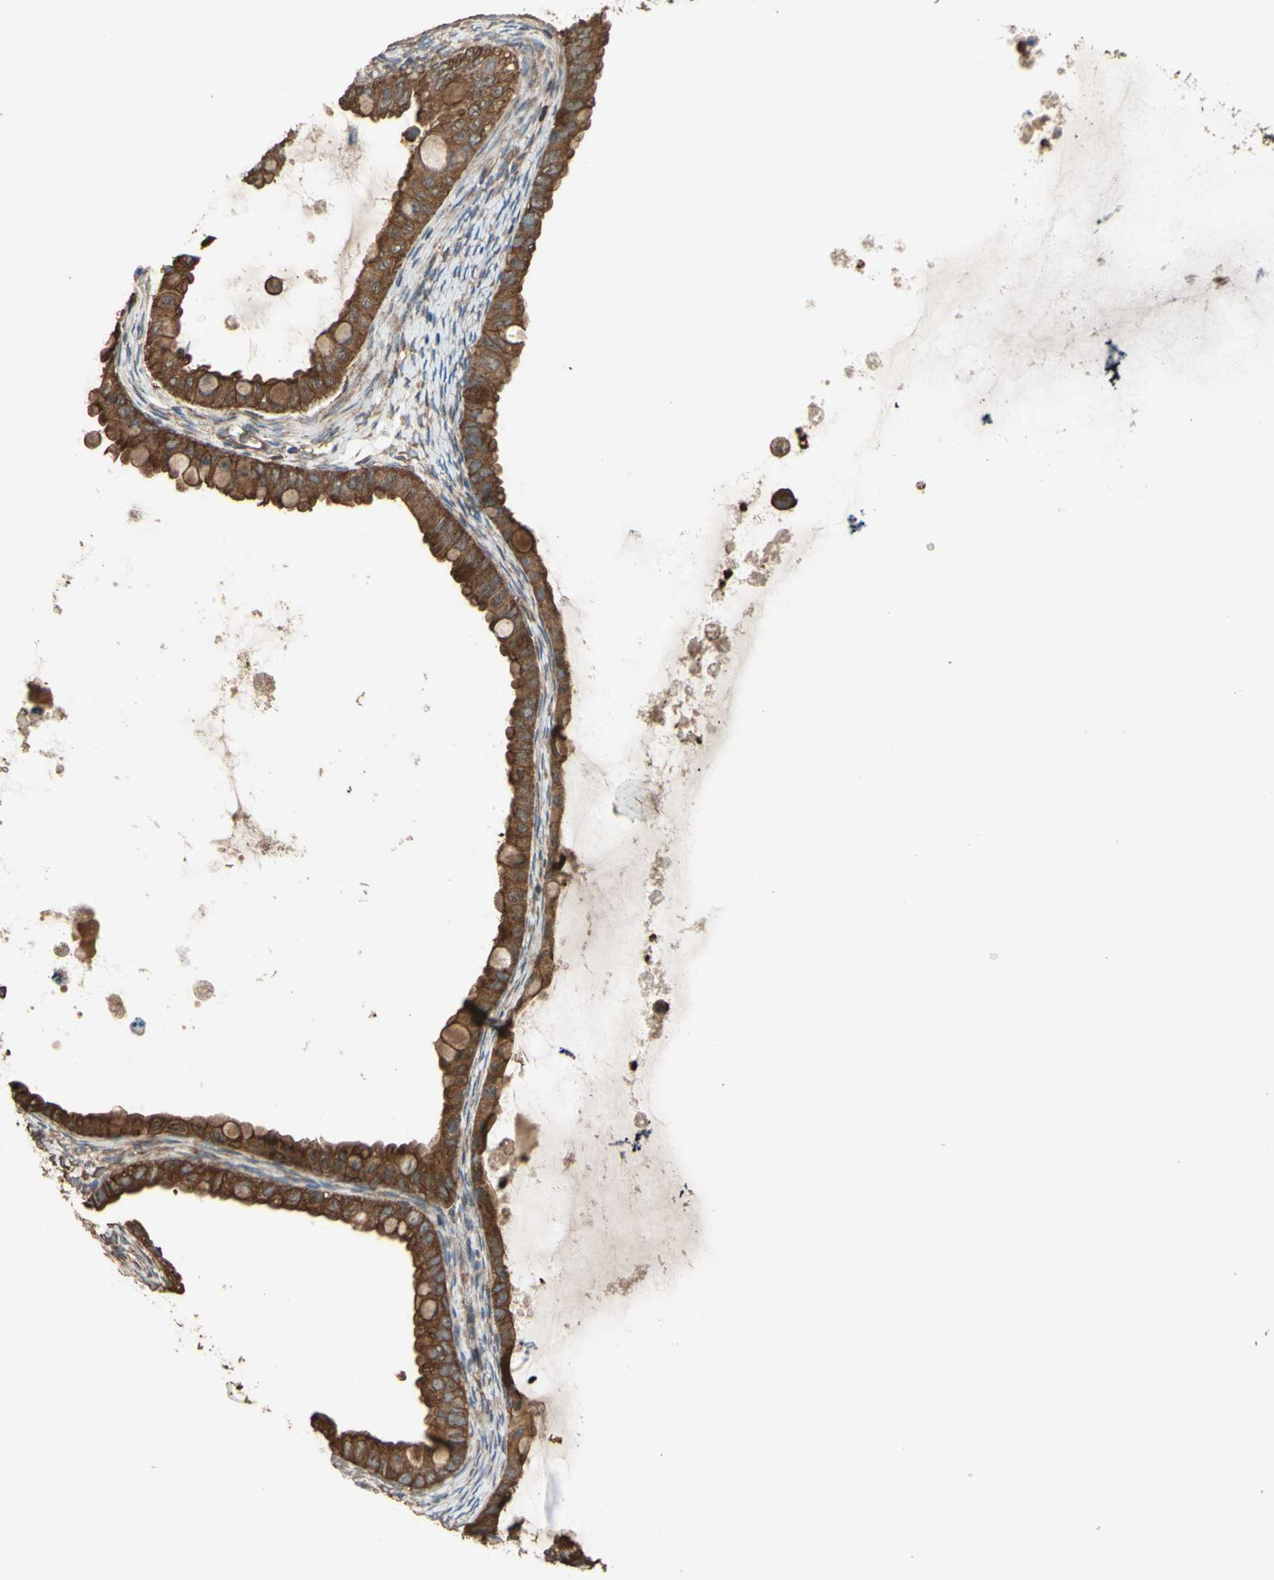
{"staining": {"intensity": "strong", "quantity": ">75%", "location": "cytoplasmic/membranous"}, "tissue": "ovarian cancer", "cell_type": "Tumor cells", "image_type": "cancer", "snomed": [{"axis": "morphology", "description": "Cystadenocarcinoma, mucinous, NOS"}, {"axis": "topography", "description": "Ovary"}], "caption": "Strong cytoplasmic/membranous positivity is present in about >75% of tumor cells in ovarian cancer.", "gene": "CTTN", "patient": {"sex": "female", "age": 80}}